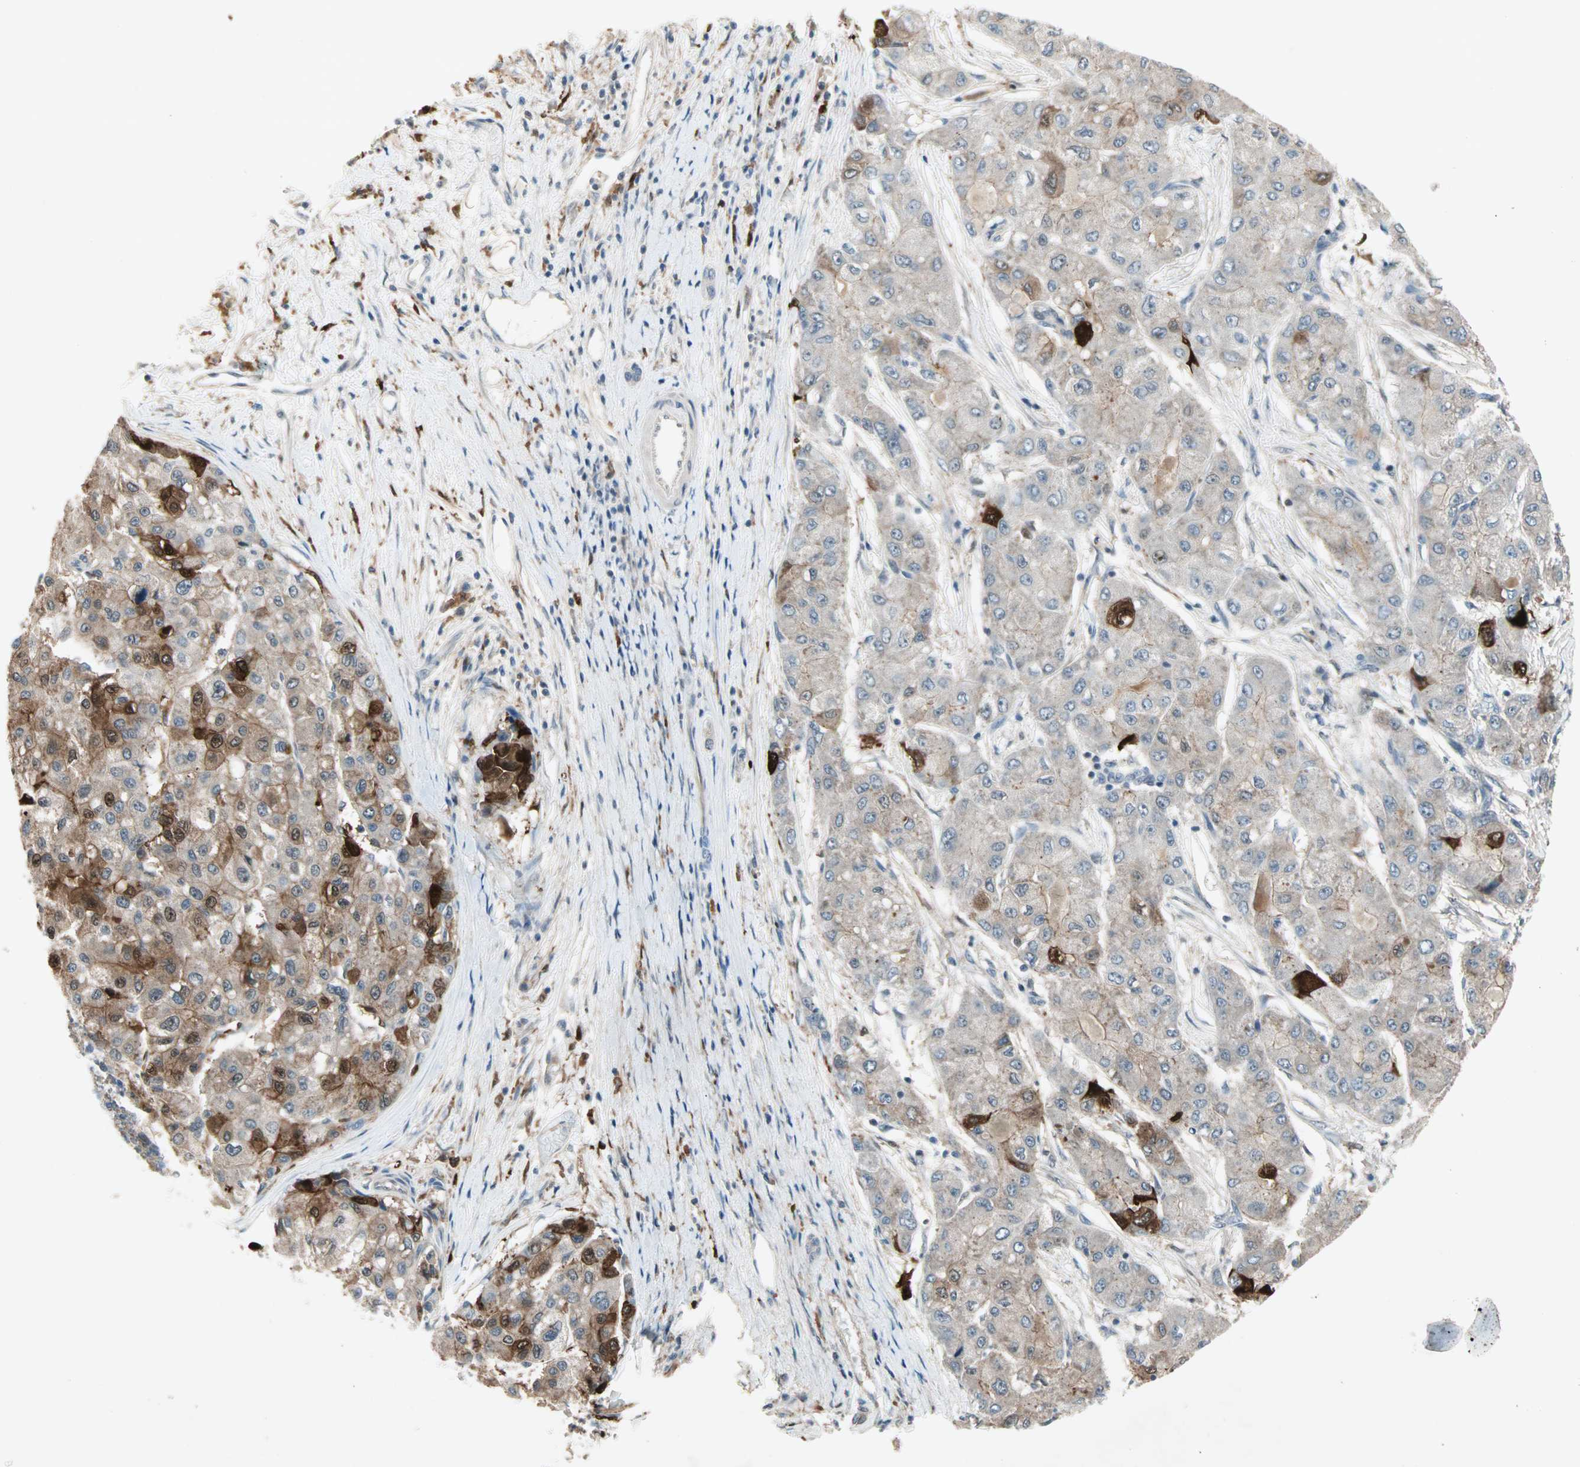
{"staining": {"intensity": "strong", "quantity": "25%-75%", "location": "cytoplasmic/membranous,nuclear"}, "tissue": "liver cancer", "cell_type": "Tumor cells", "image_type": "cancer", "snomed": [{"axis": "morphology", "description": "Carcinoma, Hepatocellular, NOS"}, {"axis": "topography", "description": "Liver"}], "caption": "Liver hepatocellular carcinoma stained with a brown dye exhibits strong cytoplasmic/membranous and nuclear positive staining in approximately 25%-75% of tumor cells.", "gene": "RTL6", "patient": {"sex": "male", "age": 80}}